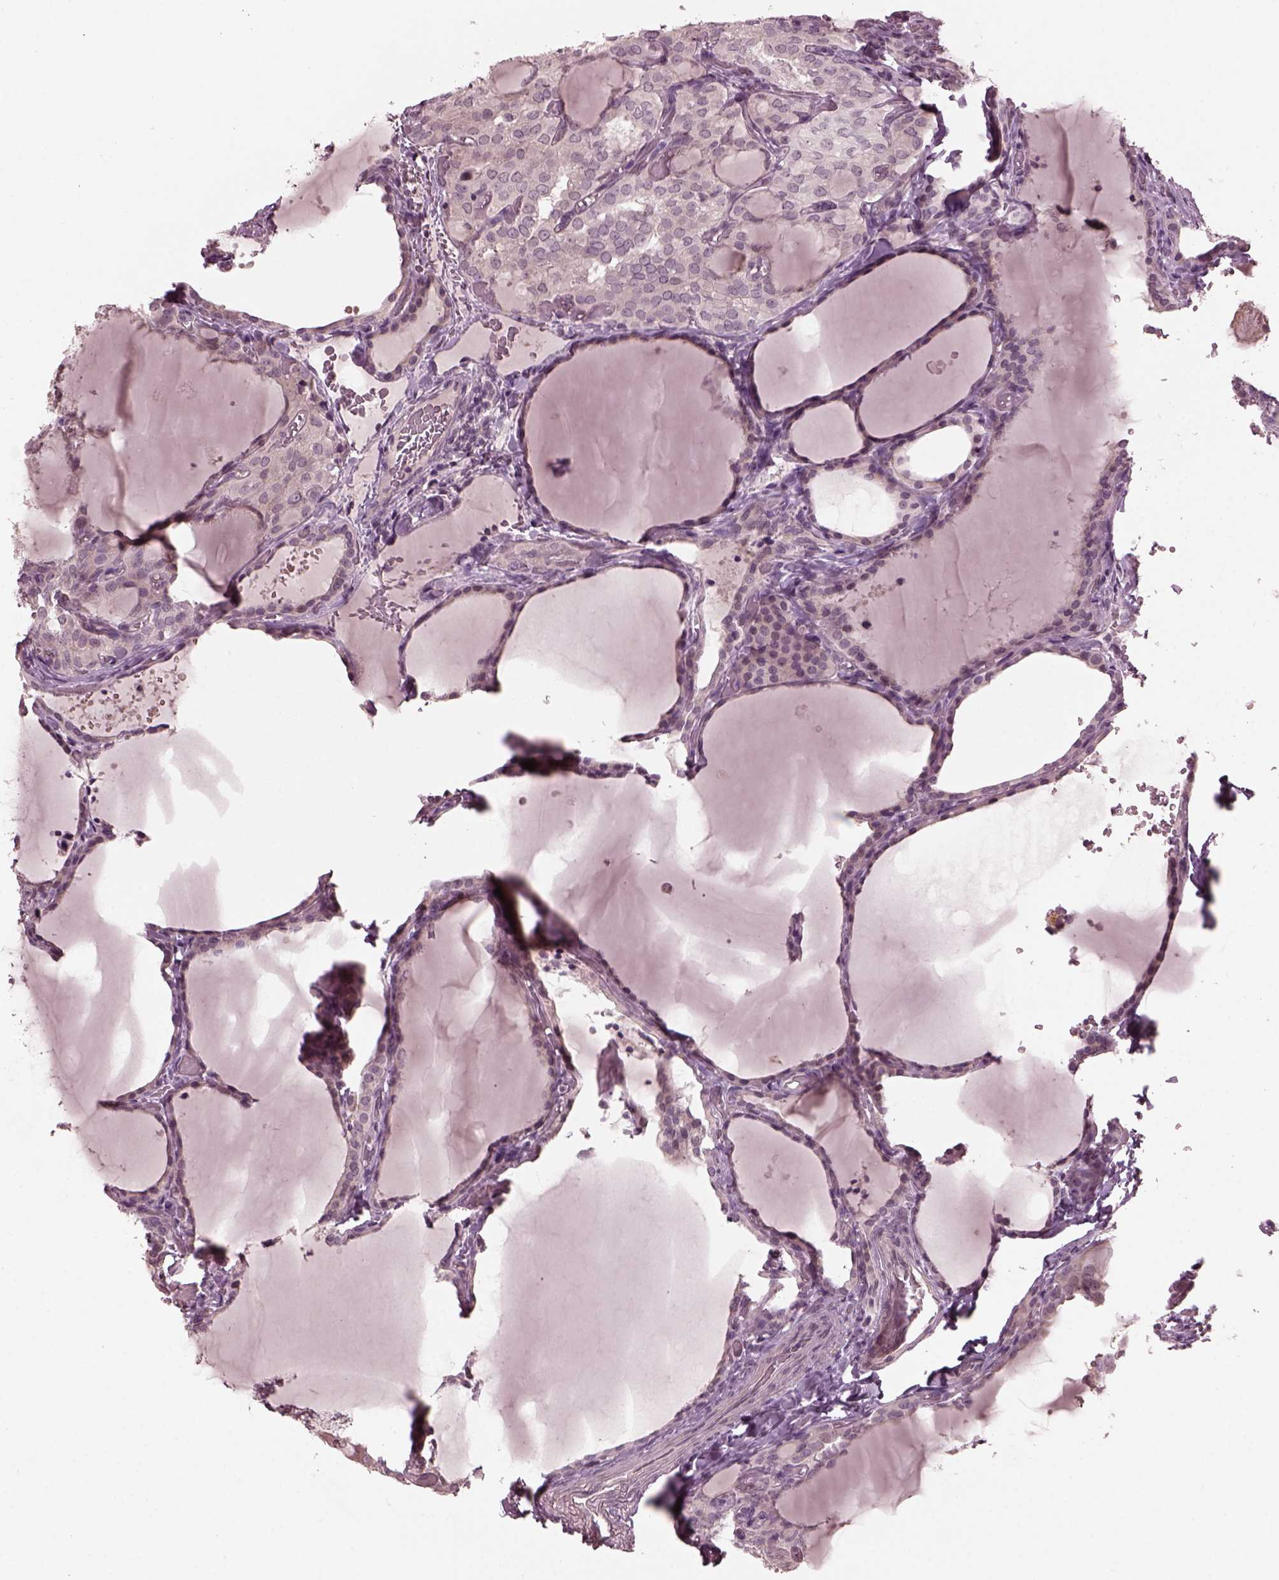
{"staining": {"intensity": "negative", "quantity": "none", "location": "none"}, "tissue": "thyroid cancer", "cell_type": "Tumor cells", "image_type": "cancer", "snomed": [{"axis": "morphology", "description": "Papillary adenocarcinoma, NOS"}, {"axis": "topography", "description": "Thyroid gland"}], "caption": "Tumor cells are negative for brown protein staining in thyroid cancer.", "gene": "RGS7", "patient": {"sex": "male", "age": 20}}